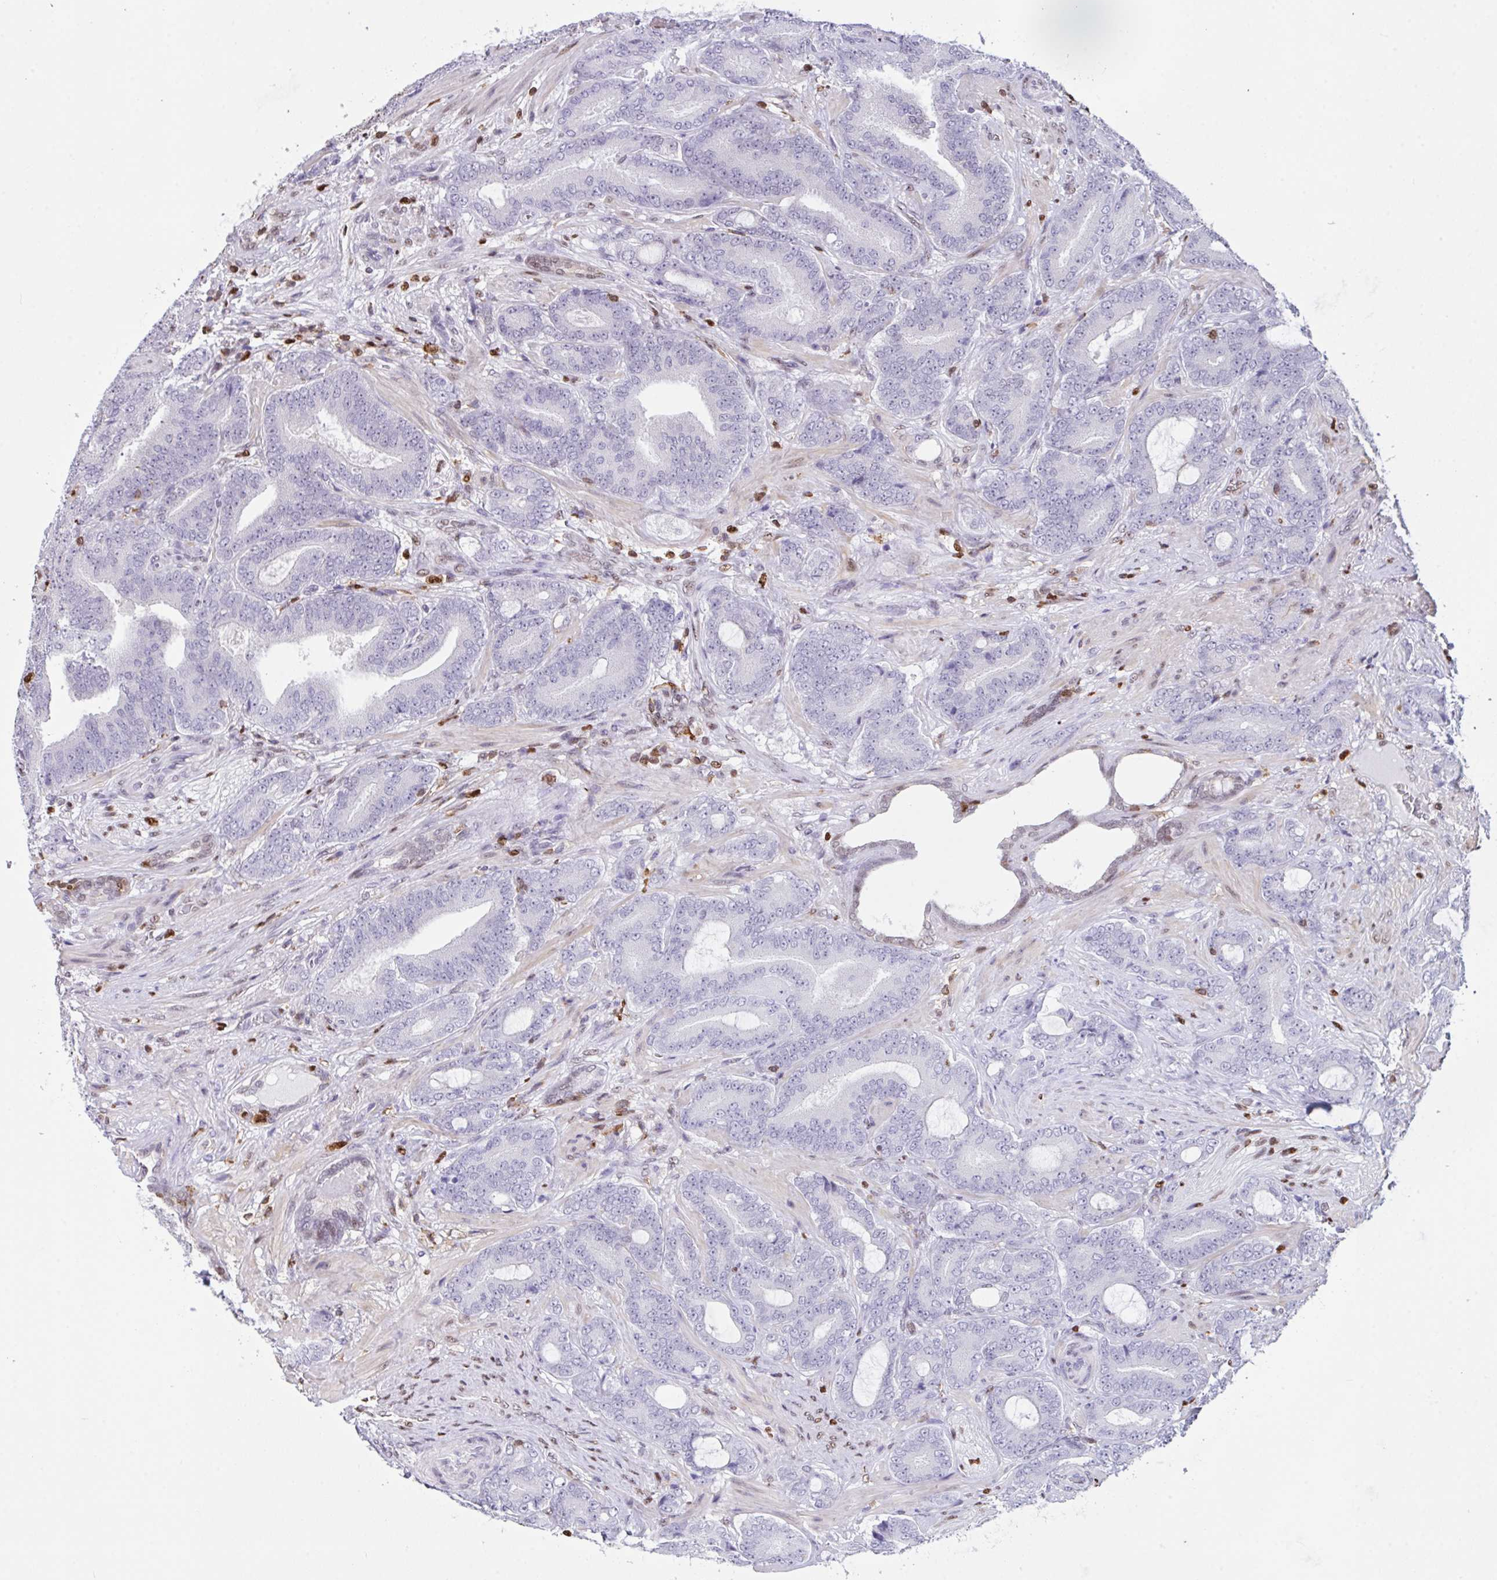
{"staining": {"intensity": "negative", "quantity": "none", "location": "none"}, "tissue": "prostate cancer", "cell_type": "Tumor cells", "image_type": "cancer", "snomed": [{"axis": "morphology", "description": "Adenocarcinoma, High grade"}, {"axis": "topography", "description": "Prostate"}], "caption": "Prostate adenocarcinoma (high-grade) was stained to show a protein in brown. There is no significant staining in tumor cells. (DAB IHC, high magnification).", "gene": "BTBD10", "patient": {"sex": "male", "age": 62}}